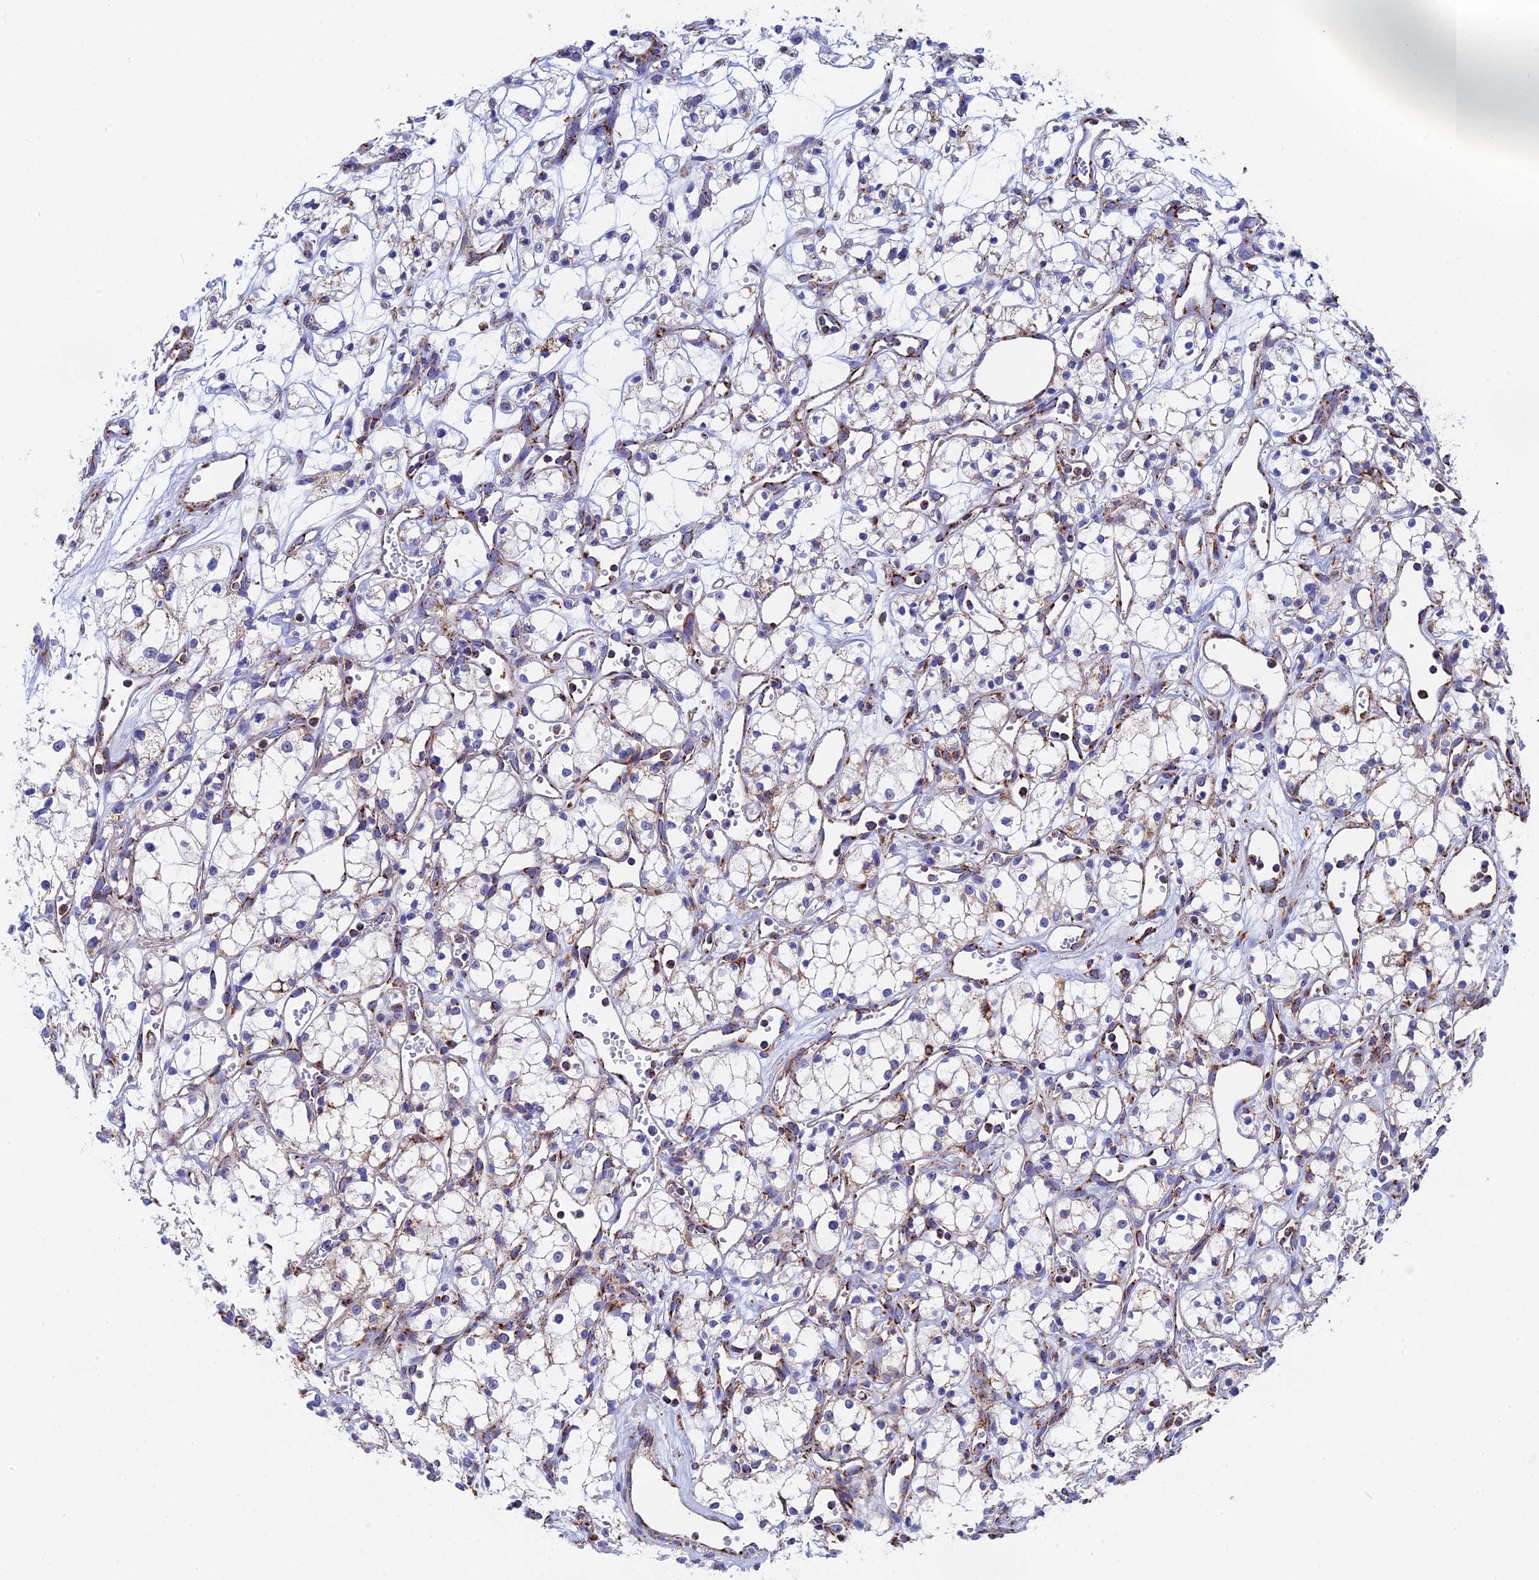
{"staining": {"intensity": "weak", "quantity": "<25%", "location": "cytoplasmic/membranous"}, "tissue": "renal cancer", "cell_type": "Tumor cells", "image_type": "cancer", "snomed": [{"axis": "morphology", "description": "Adenocarcinoma, NOS"}, {"axis": "topography", "description": "Kidney"}], "caption": "High magnification brightfield microscopy of adenocarcinoma (renal) stained with DAB (brown) and counterstained with hematoxylin (blue): tumor cells show no significant staining. (Immunohistochemistry (ihc), brightfield microscopy, high magnification).", "gene": "NDUFA5", "patient": {"sex": "male", "age": 59}}